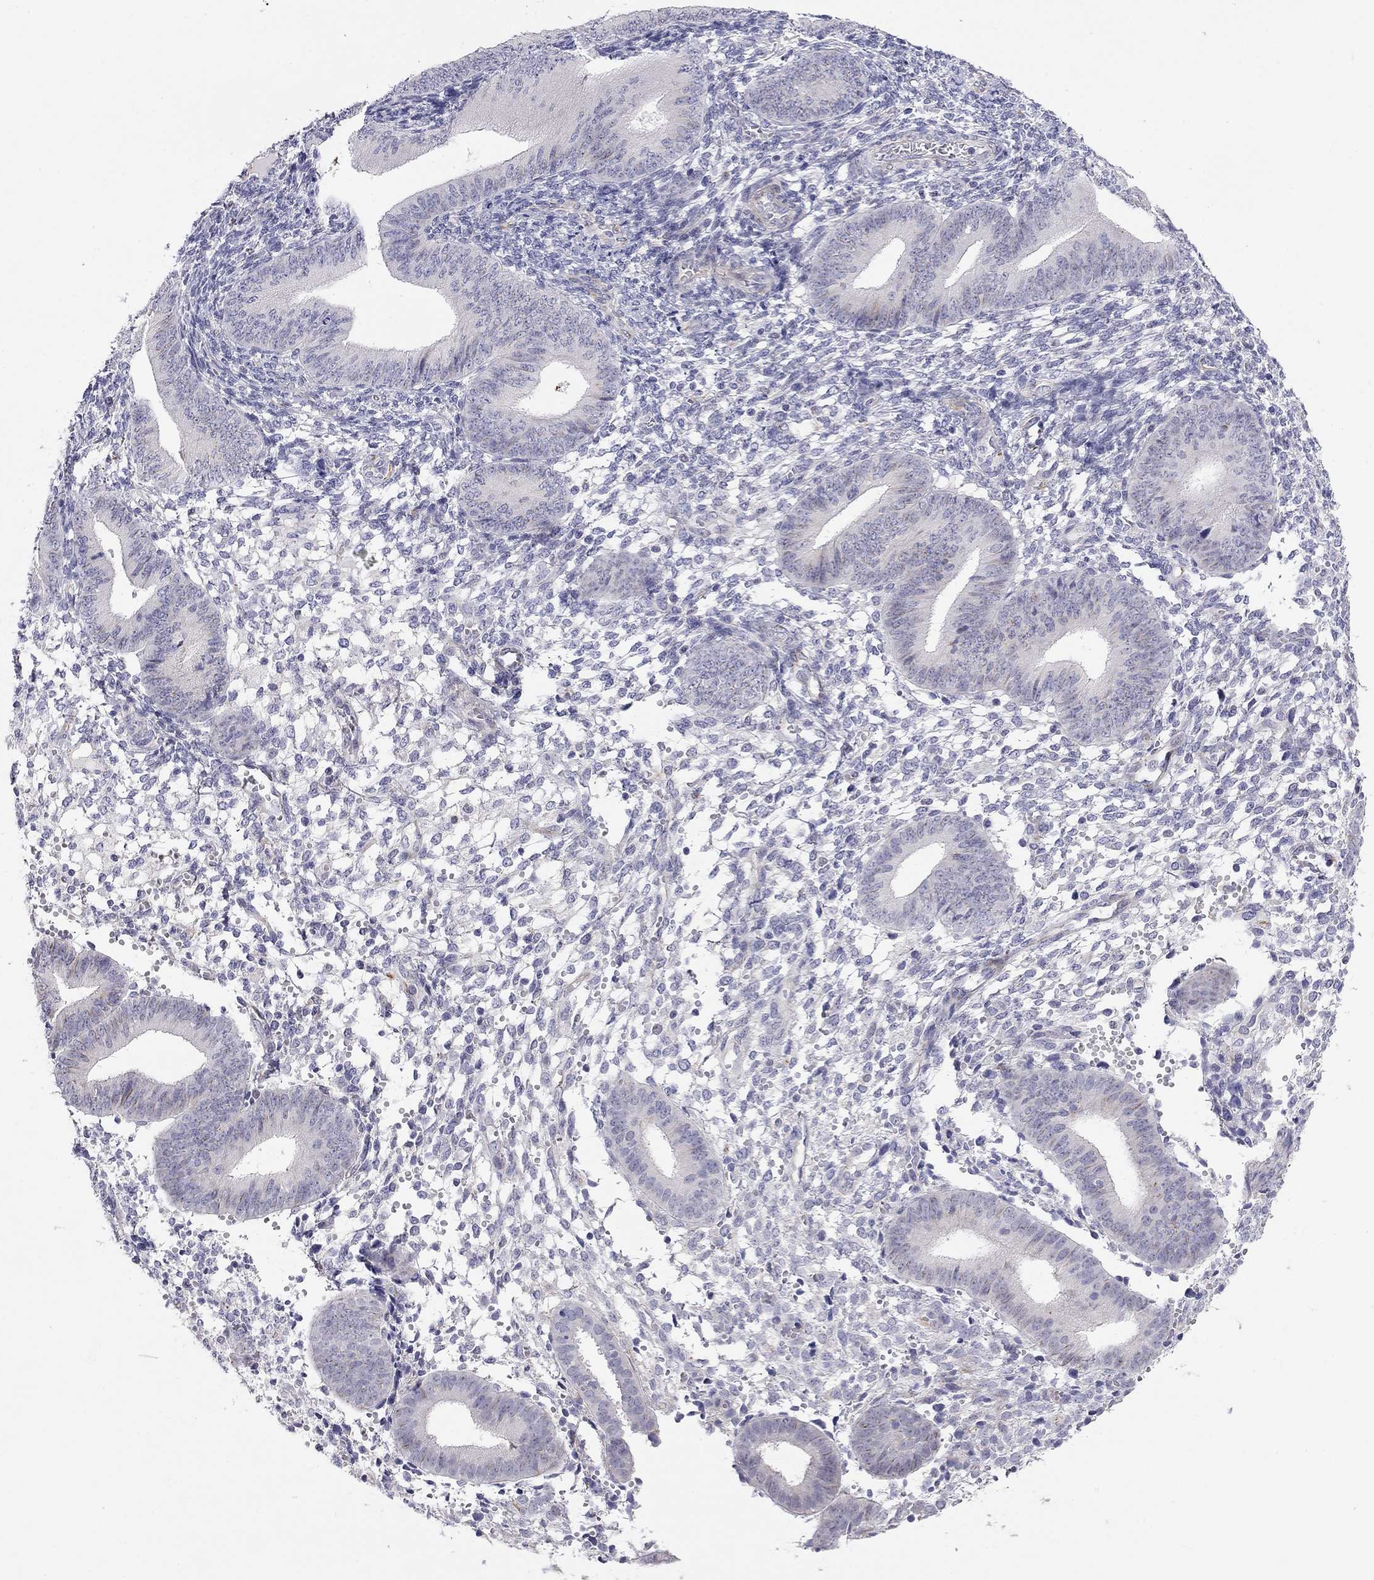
{"staining": {"intensity": "negative", "quantity": "none", "location": "none"}, "tissue": "endometrium", "cell_type": "Cells in endometrial stroma", "image_type": "normal", "snomed": [{"axis": "morphology", "description": "Normal tissue, NOS"}, {"axis": "topography", "description": "Endometrium"}], "caption": "This image is of normal endometrium stained with immunohistochemistry to label a protein in brown with the nuclei are counter-stained blue. There is no expression in cells in endometrial stroma. Brightfield microscopy of immunohistochemistry (IHC) stained with DAB (3,3'-diaminobenzidine) (brown) and hematoxylin (blue), captured at high magnification.", "gene": "RTL1", "patient": {"sex": "female", "age": 39}}